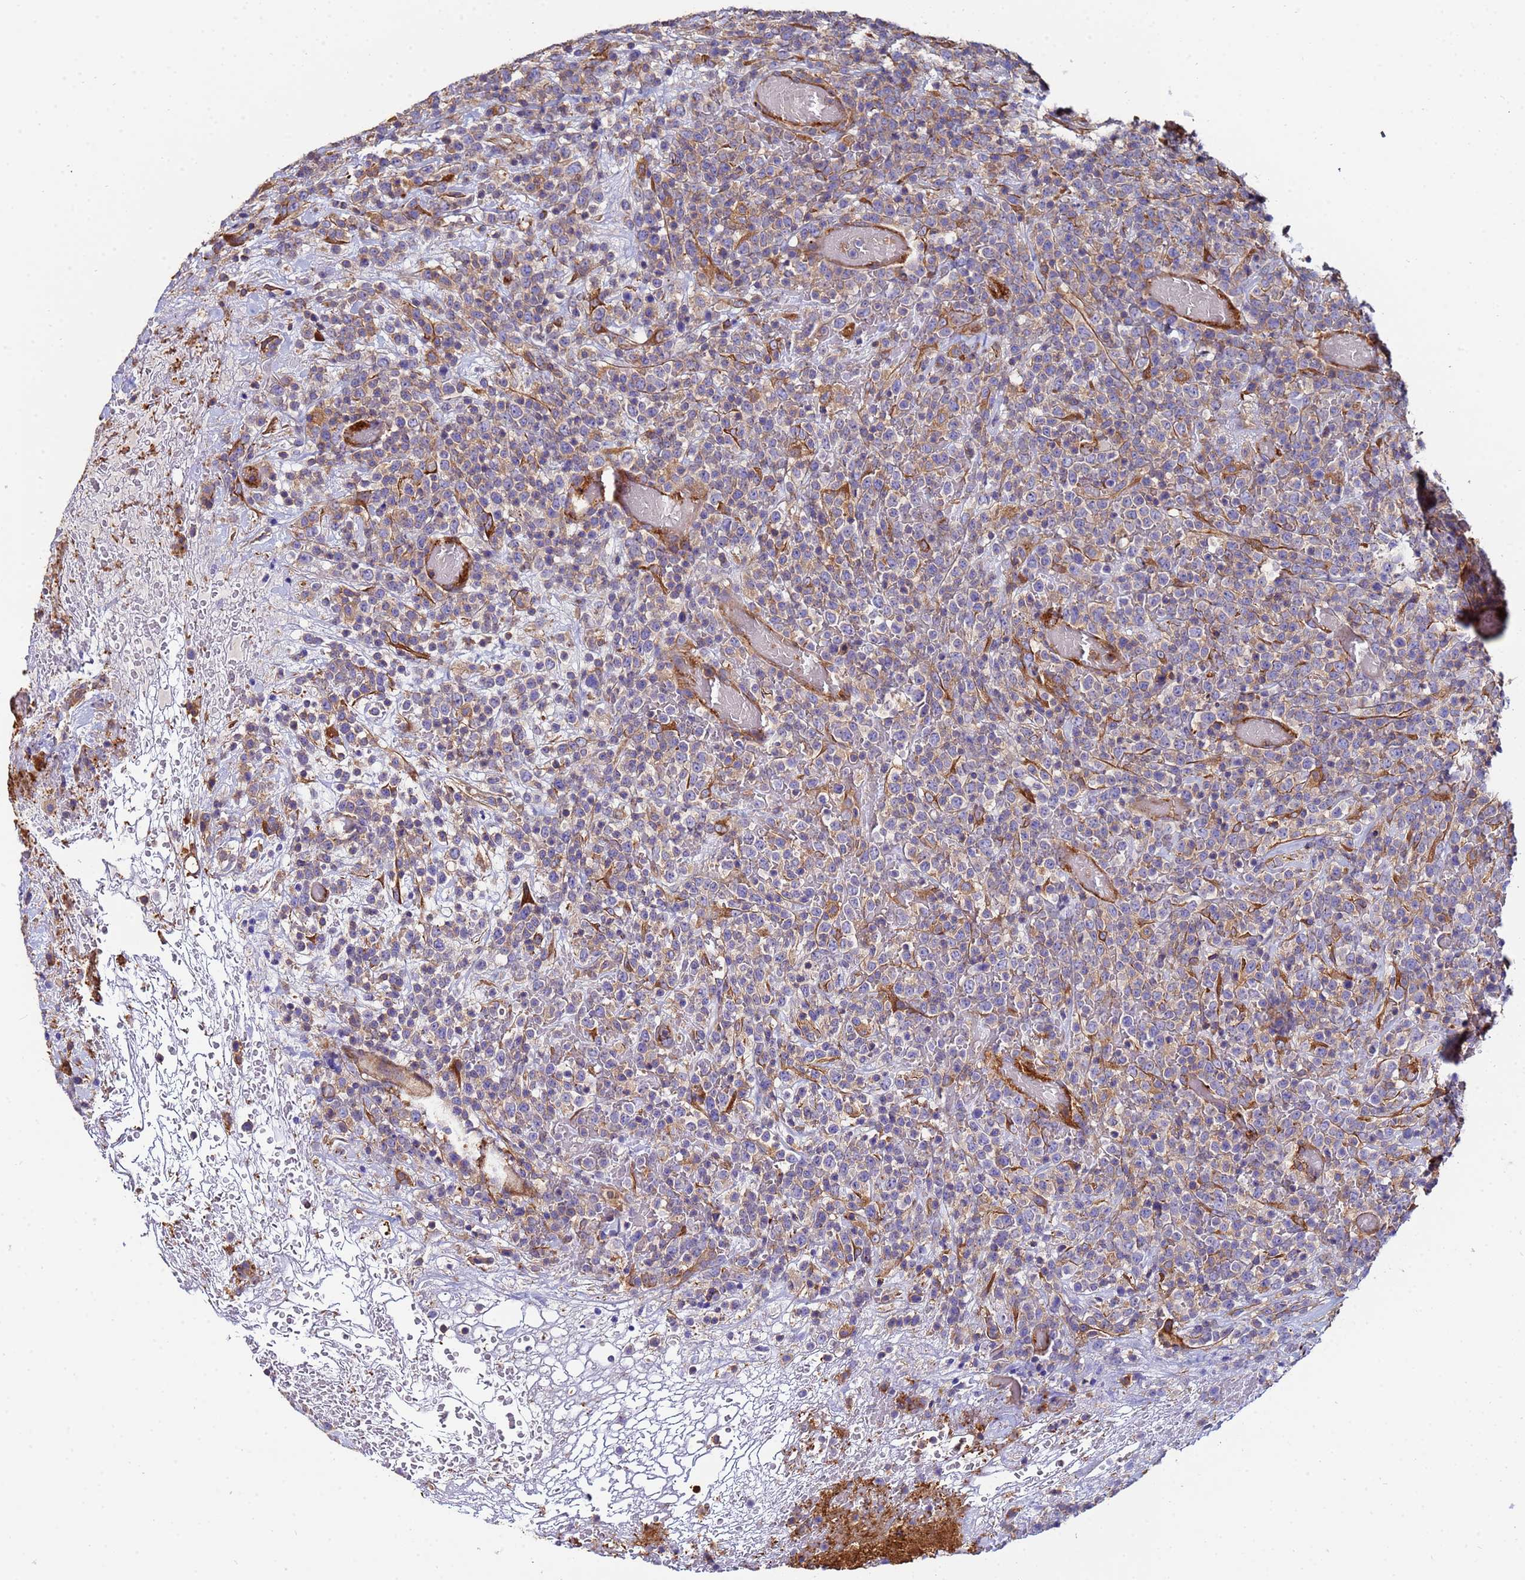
{"staining": {"intensity": "weak", "quantity": "<25%", "location": "cytoplasmic/membranous"}, "tissue": "lymphoma", "cell_type": "Tumor cells", "image_type": "cancer", "snomed": [{"axis": "morphology", "description": "Malignant lymphoma, non-Hodgkin's type, High grade"}, {"axis": "topography", "description": "Colon"}], "caption": "An image of malignant lymphoma, non-Hodgkin's type (high-grade) stained for a protein shows no brown staining in tumor cells.", "gene": "POTEE", "patient": {"sex": "female", "age": 53}}